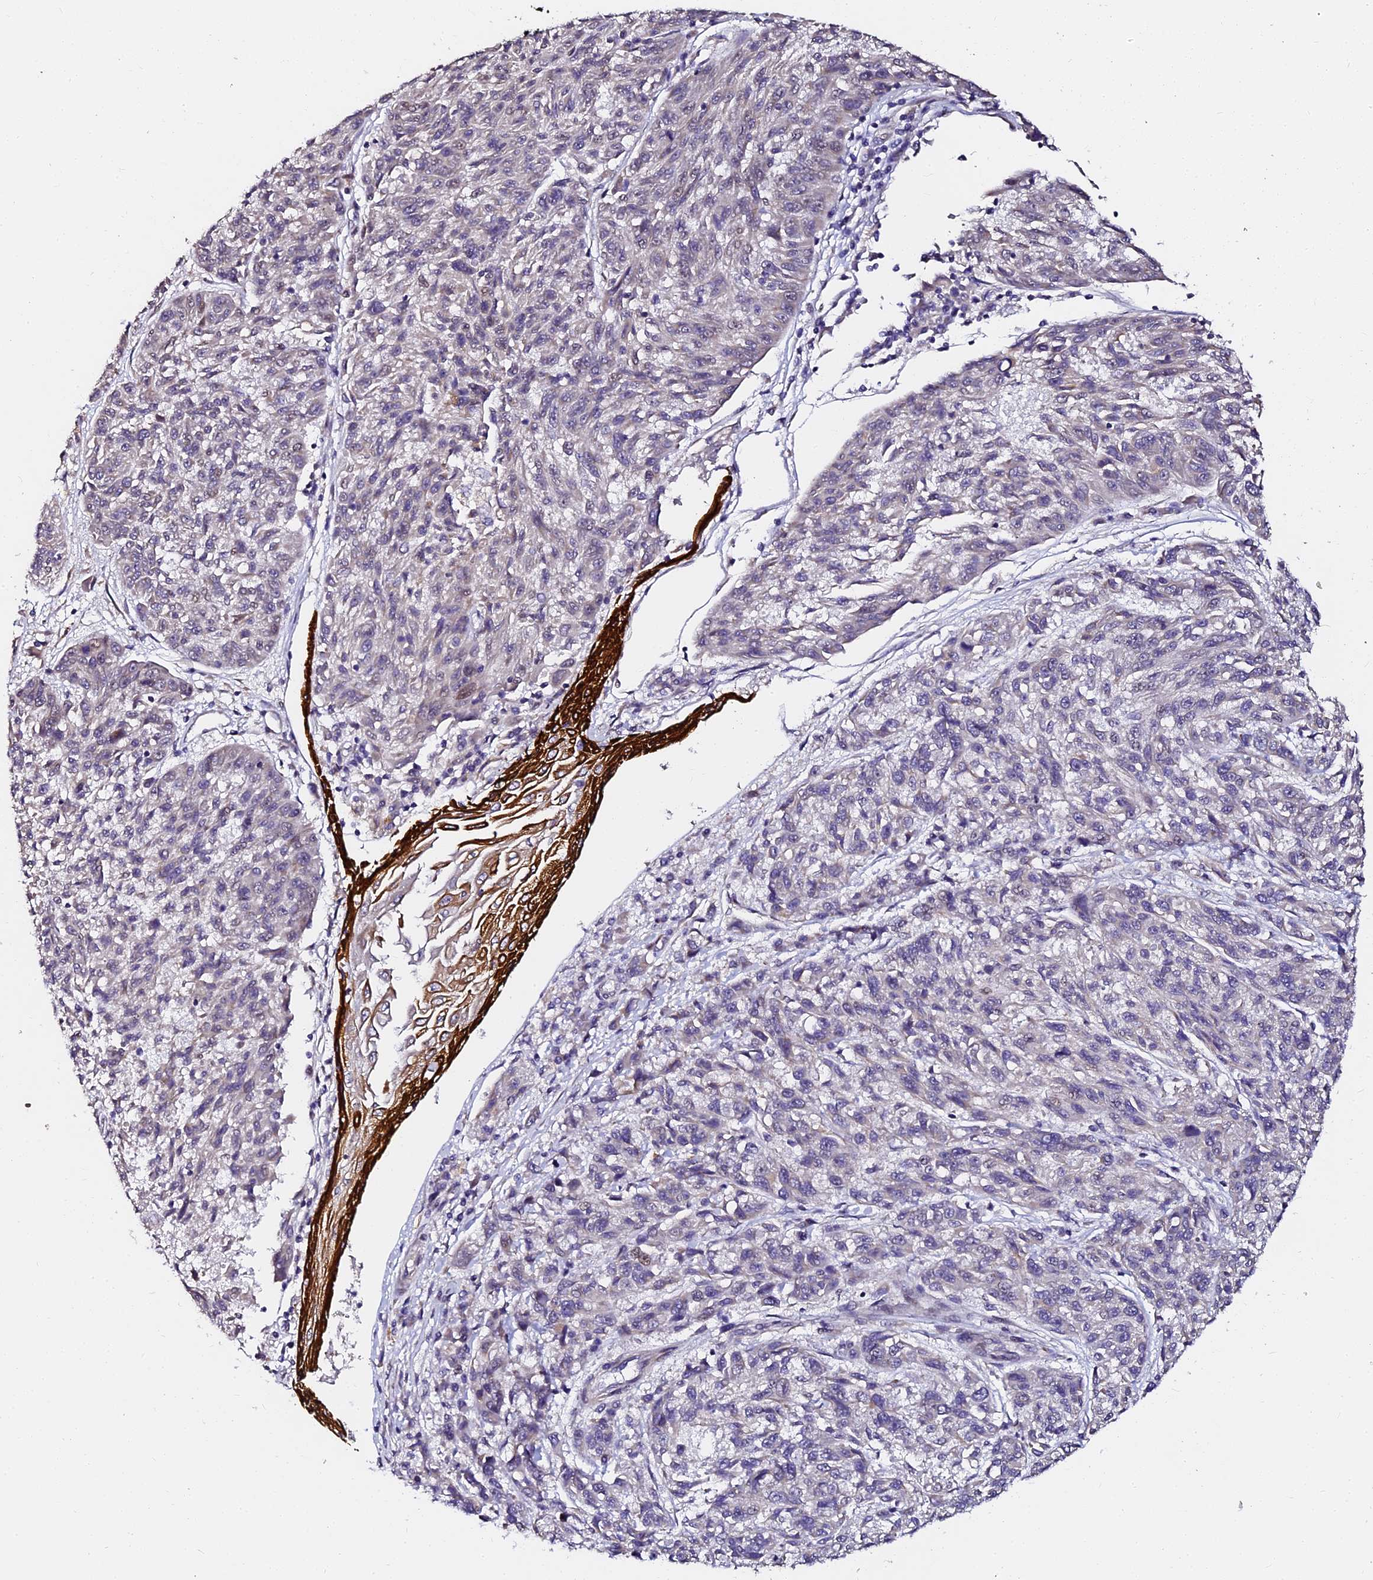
{"staining": {"intensity": "negative", "quantity": "none", "location": "none"}, "tissue": "melanoma", "cell_type": "Tumor cells", "image_type": "cancer", "snomed": [{"axis": "morphology", "description": "Malignant melanoma, NOS"}, {"axis": "topography", "description": "Skin"}], "caption": "Immunohistochemical staining of human malignant melanoma shows no significant positivity in tumor cells.", "gene": "GPN3", "patient": {"sex": "male", "age": 53}}